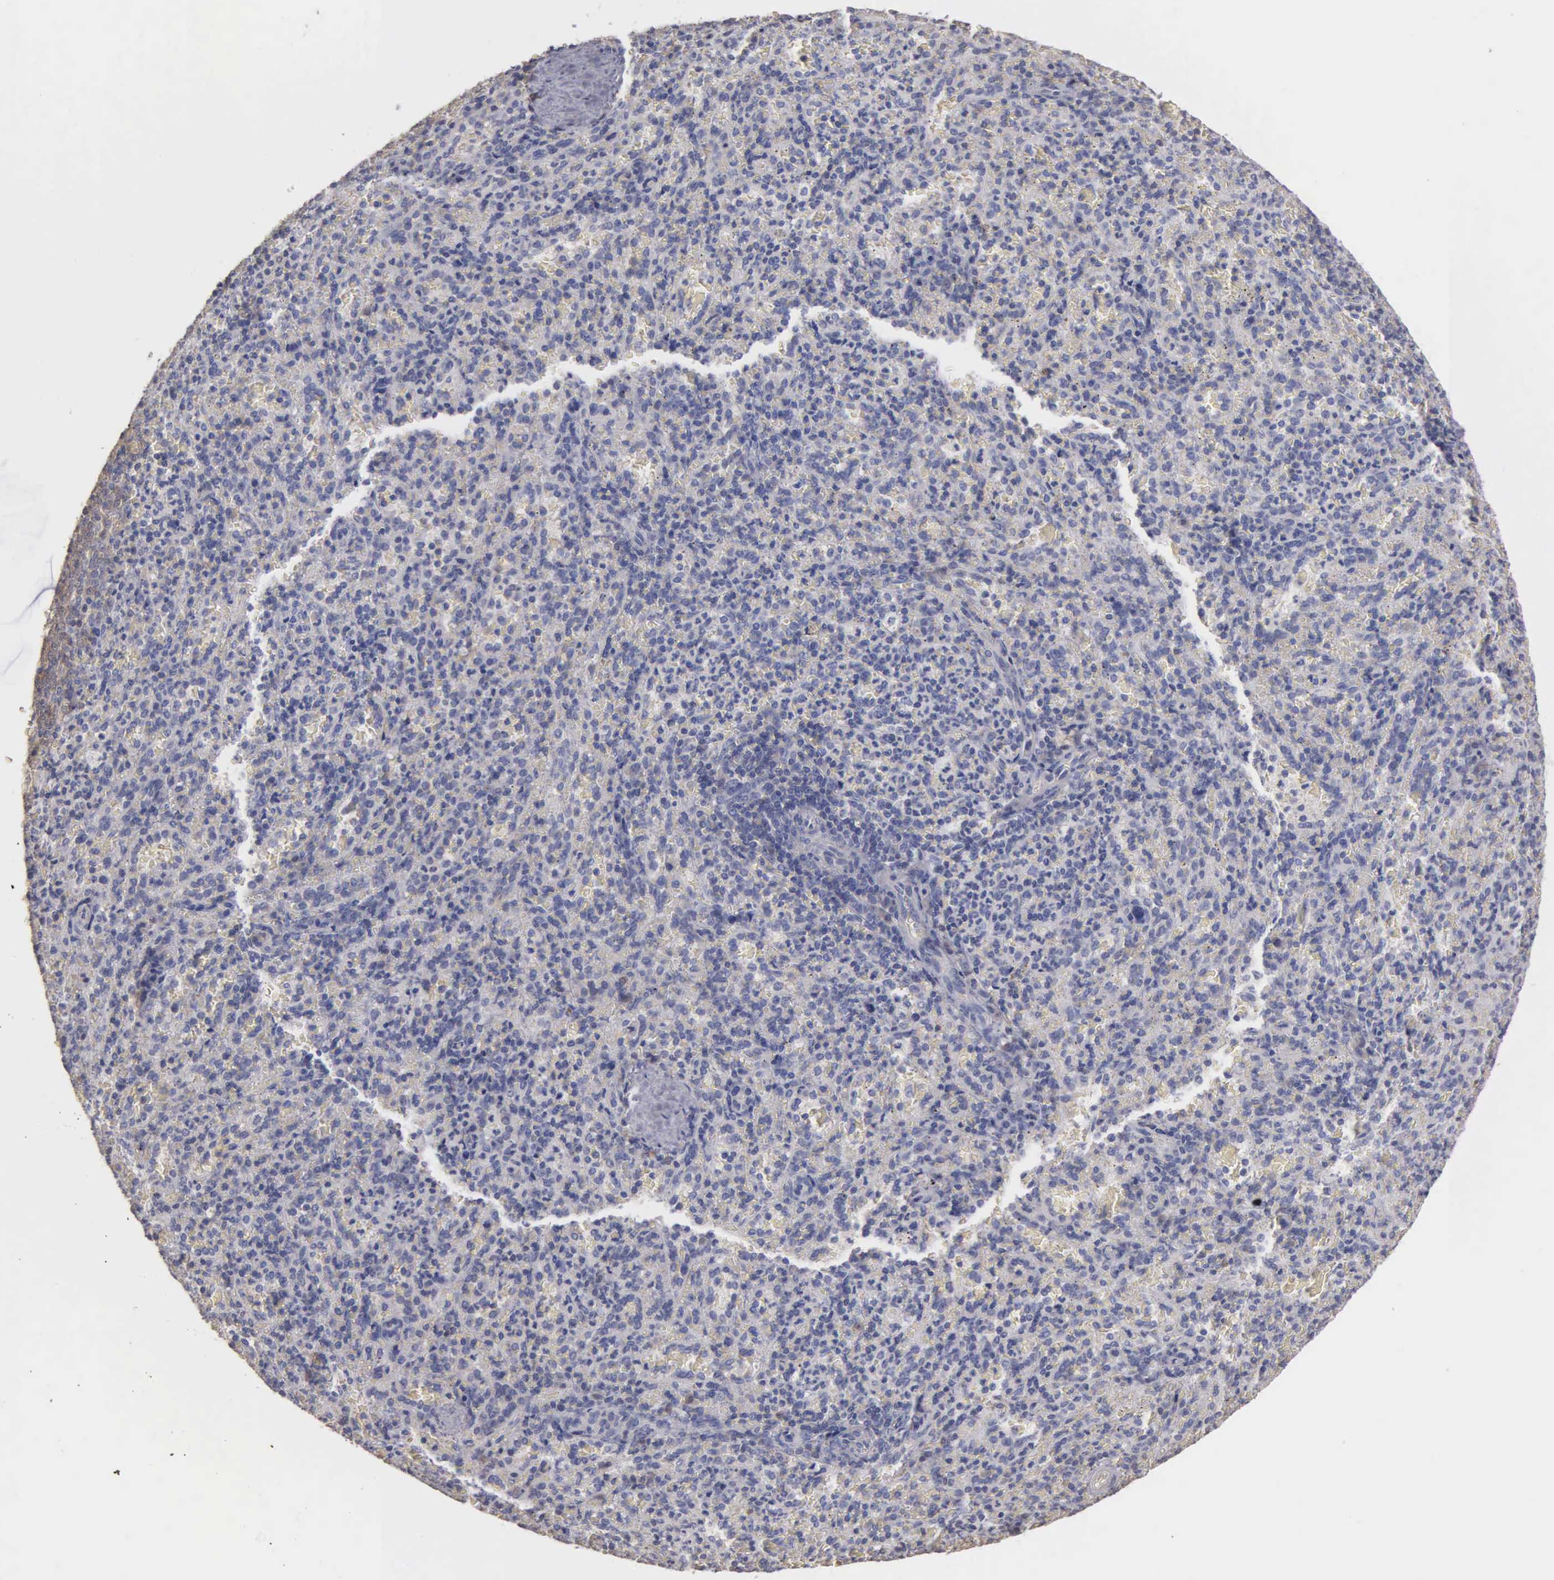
{"staining": {"intensity": "negative", "quantity": "none", "location": "none"}, "tissue": "spleen", "cell_type": "Cells in red pulp", "image_type": "normal", "snomed": [{"axis": "morphology", "description": "Normal tissue, NOS"}, {"axis": "topography", "description": "Spleen"}], "caption": "Immunohistochemistry (IHC) micrograph of benign spleen: spleen stained with DAB (3,3'-diaminobenzidine) demonstrates no significant protein staining in cells in red pulp.", "gene": "ENO3", "patient": {"sex": "female", "age": 21}}